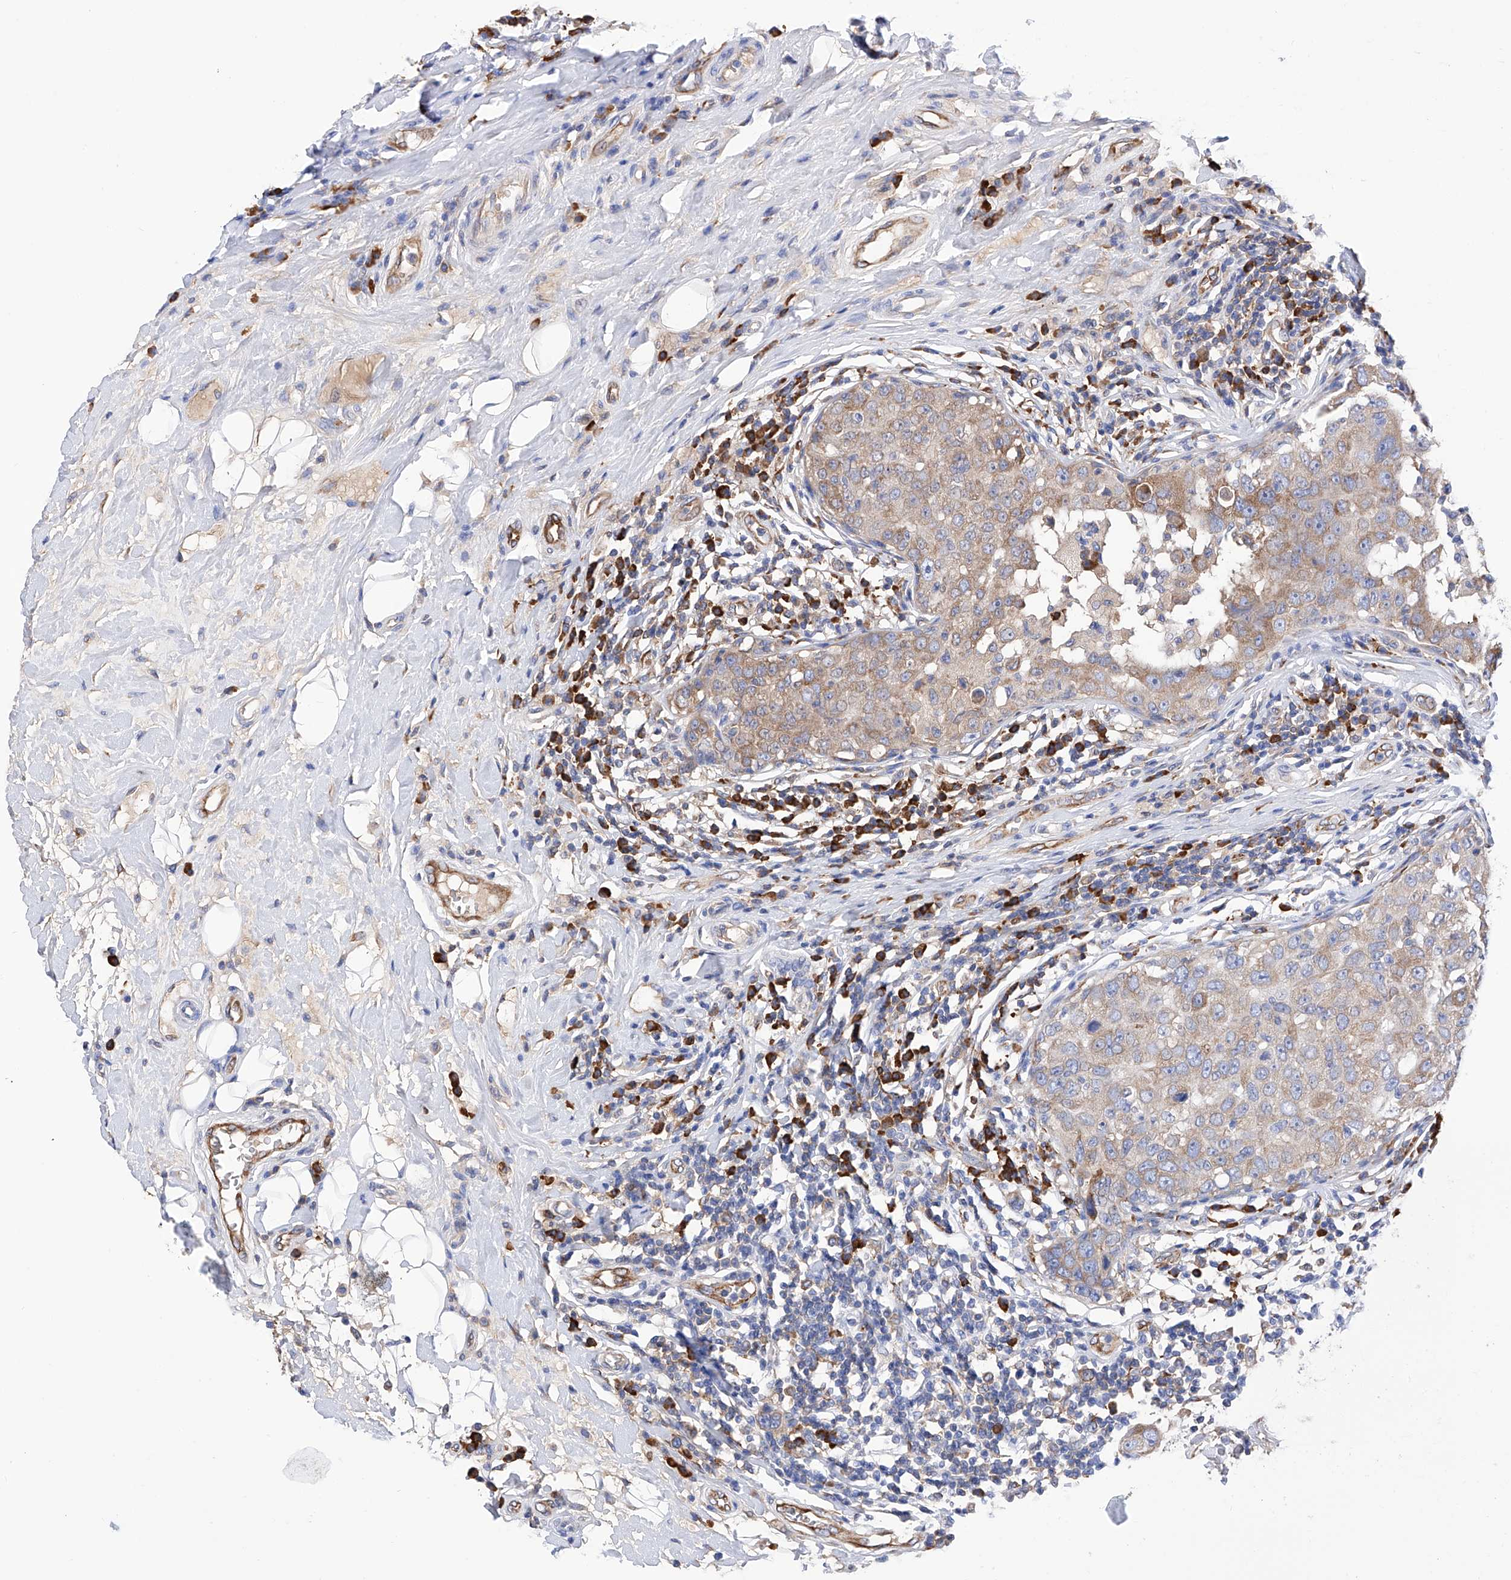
{"staining": {"intensity": "weak", "quantity": ">75%", "location": "cytoplasmic/membranous"}, "tissue": "breast cancer", "cell_type": "Tumor cells", "image_type": "cancer", "snomed": [{"axis": "morphology", "description": "Duct carcinoma"}, {"axis": "topography", "description": "Breast"}], "caption": "Immunohistochemistry (IHC) (DAB (3,3'-diaminobenzidine)) staining of breast cancer displays weak cytoplasmic/membranous protein expression in about >75% of tumor cells.", "gene": "PDIA5", "patient": {"sex": "female", "age": 27}}